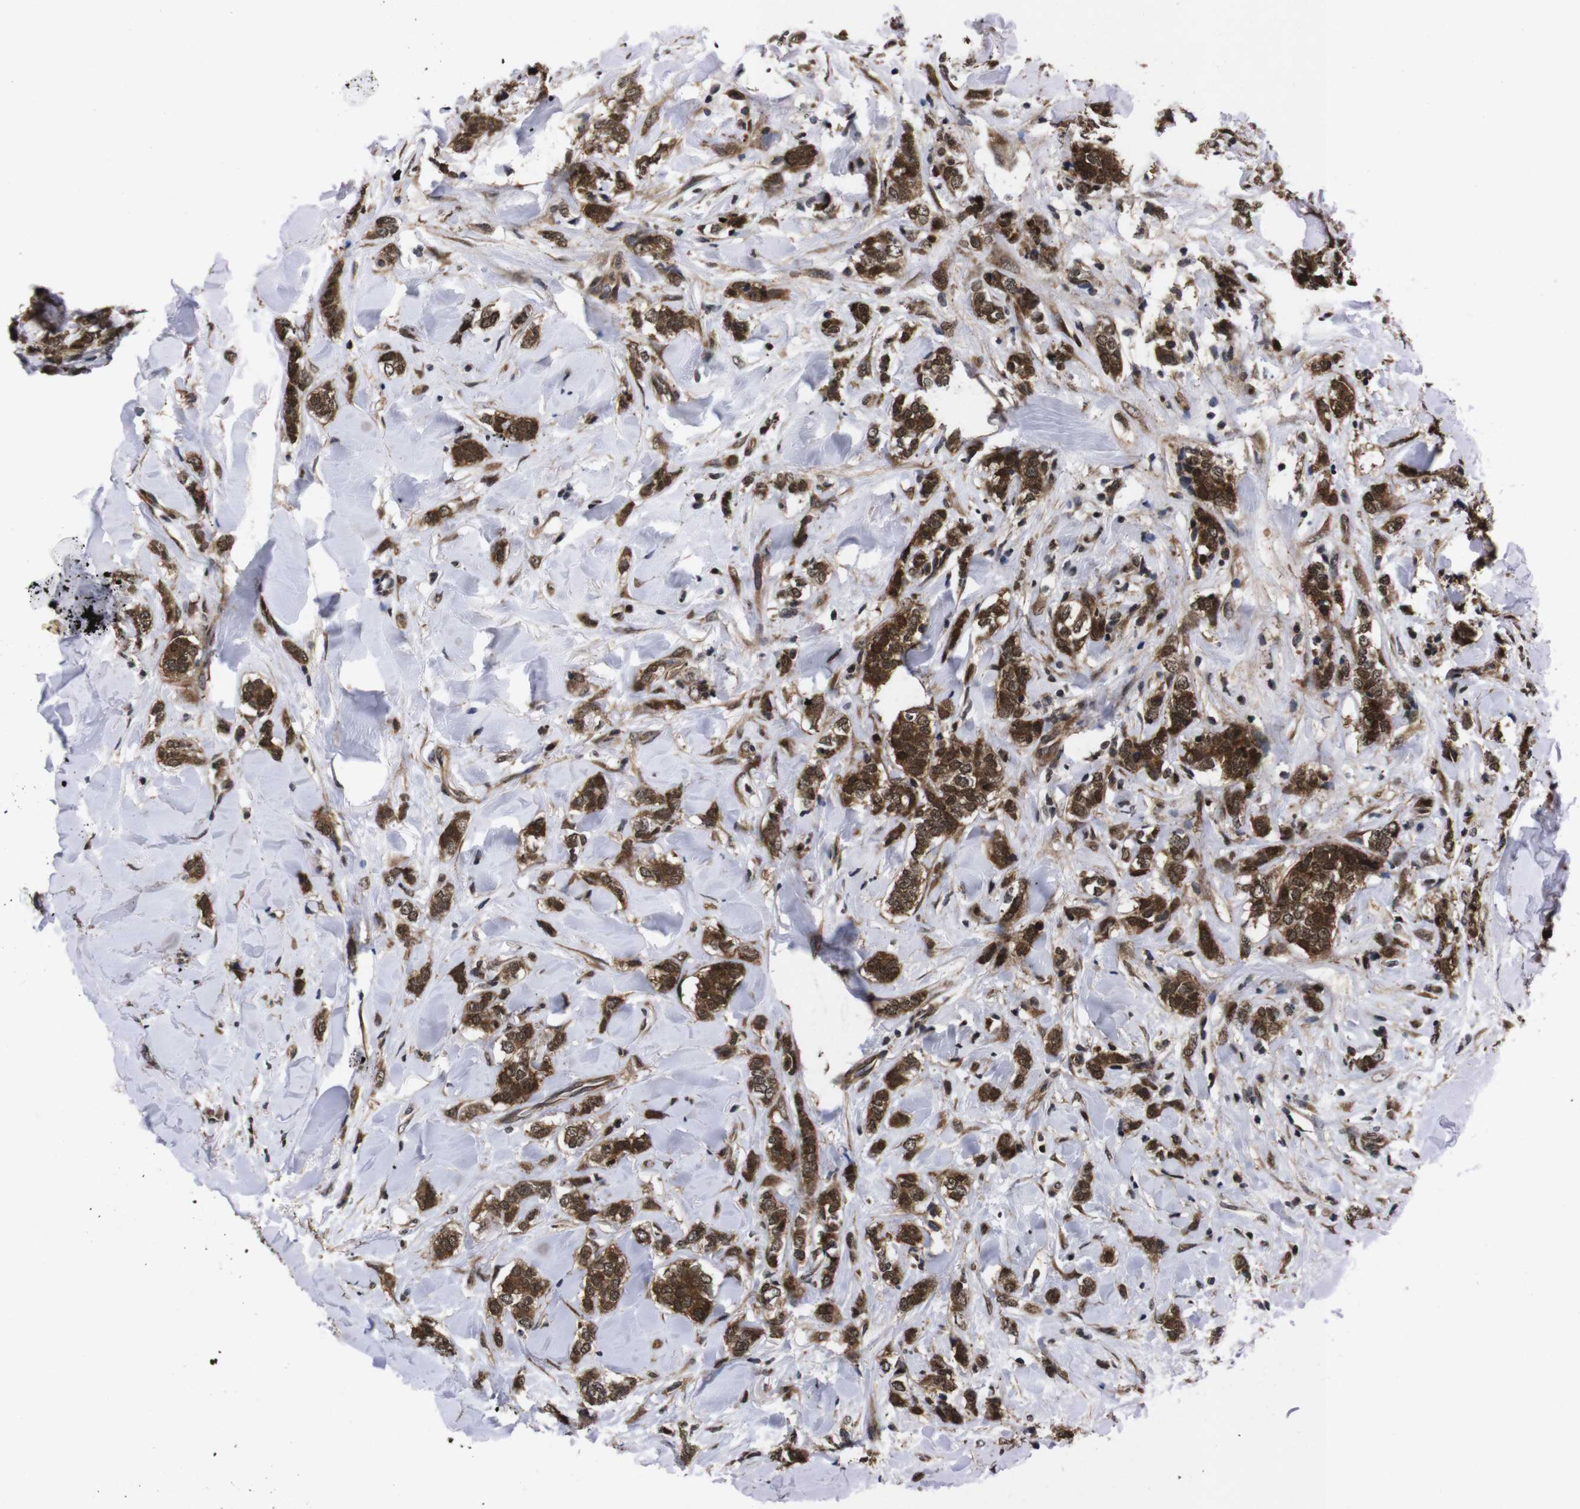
{"staining": {"intensity": "strong", "quantity": ">75%", "location": "cytoplasmic/membranous,nuclear"}, "tissue": "breast cancer", "cell_type": "Tumor cells", "image_type": "cancer", "snomed": [{"axis": "morphology", "description": "Lobular carcinoma"}, {"axis": "topography", "description": "Skin"}, {"axis": "topography", "description": "Breast"}], "caption": "Immunohistochemistry image of breast cancer stained for a protein (brown), which demonstrates high levels of strong cytoplasmic/membranous and nuclear positivity in approximately >75% of tumor cells.", "gene": "UBQLN2", "patient": {"sex": "female", "age": 46}}